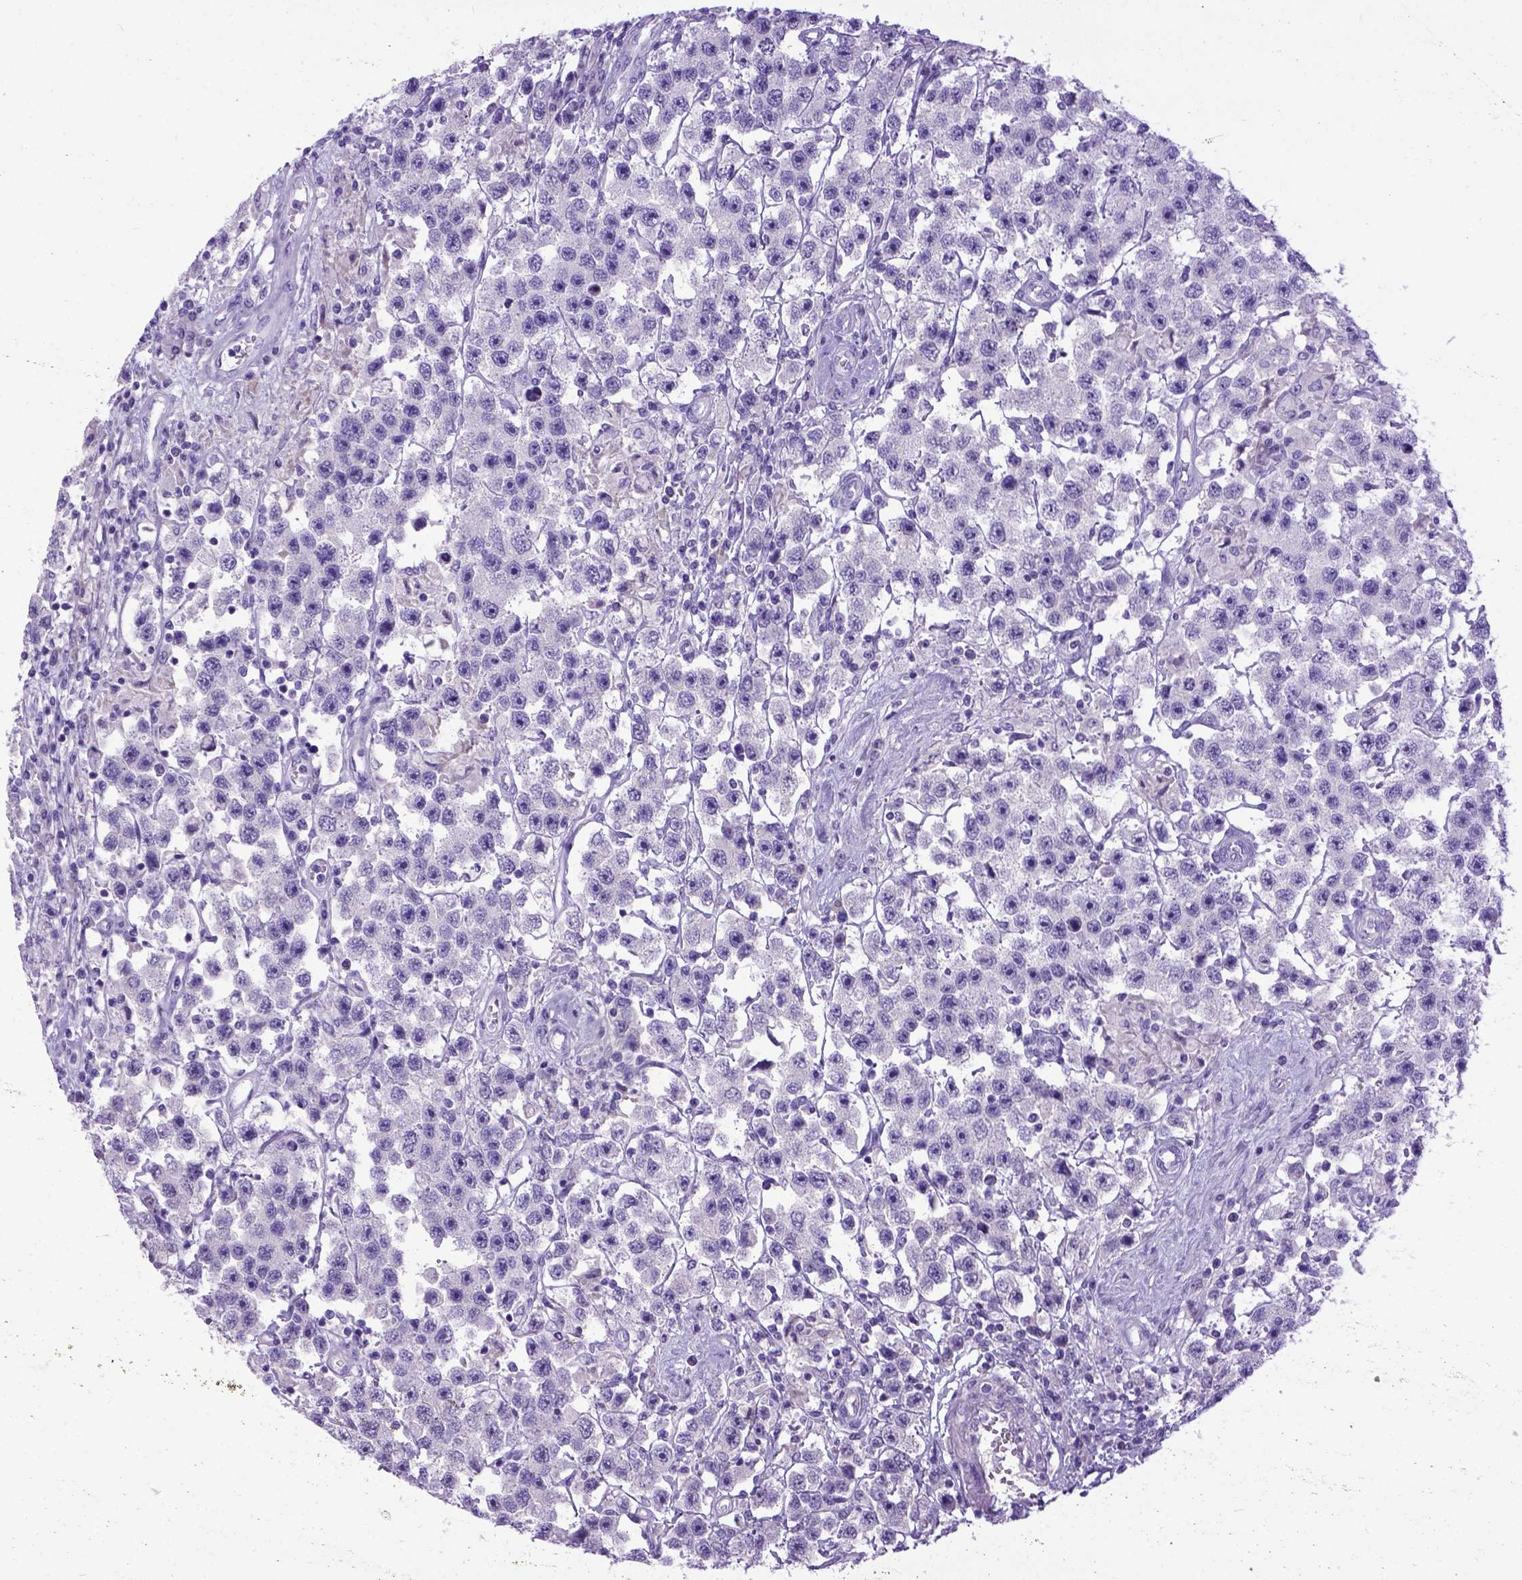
{"staining": {"intensity": "negative", "quantity": "none", "location": "none"}, "tissue": "testis cancer", "cell_type": "Tumor cells", "image_type": "cancer", "snomed": [{"axis": "morphology", "description": "Seminoma, NOS"}, {"axis": "topography", "description": "Testis"}], "caption": "Immunohistochemistry image of human seminoma (testis) stained for a protein (brown), which shows no expression in tumor cells.", "gene": "IGF2", "patient": {"sex": "male", "age": 45}}